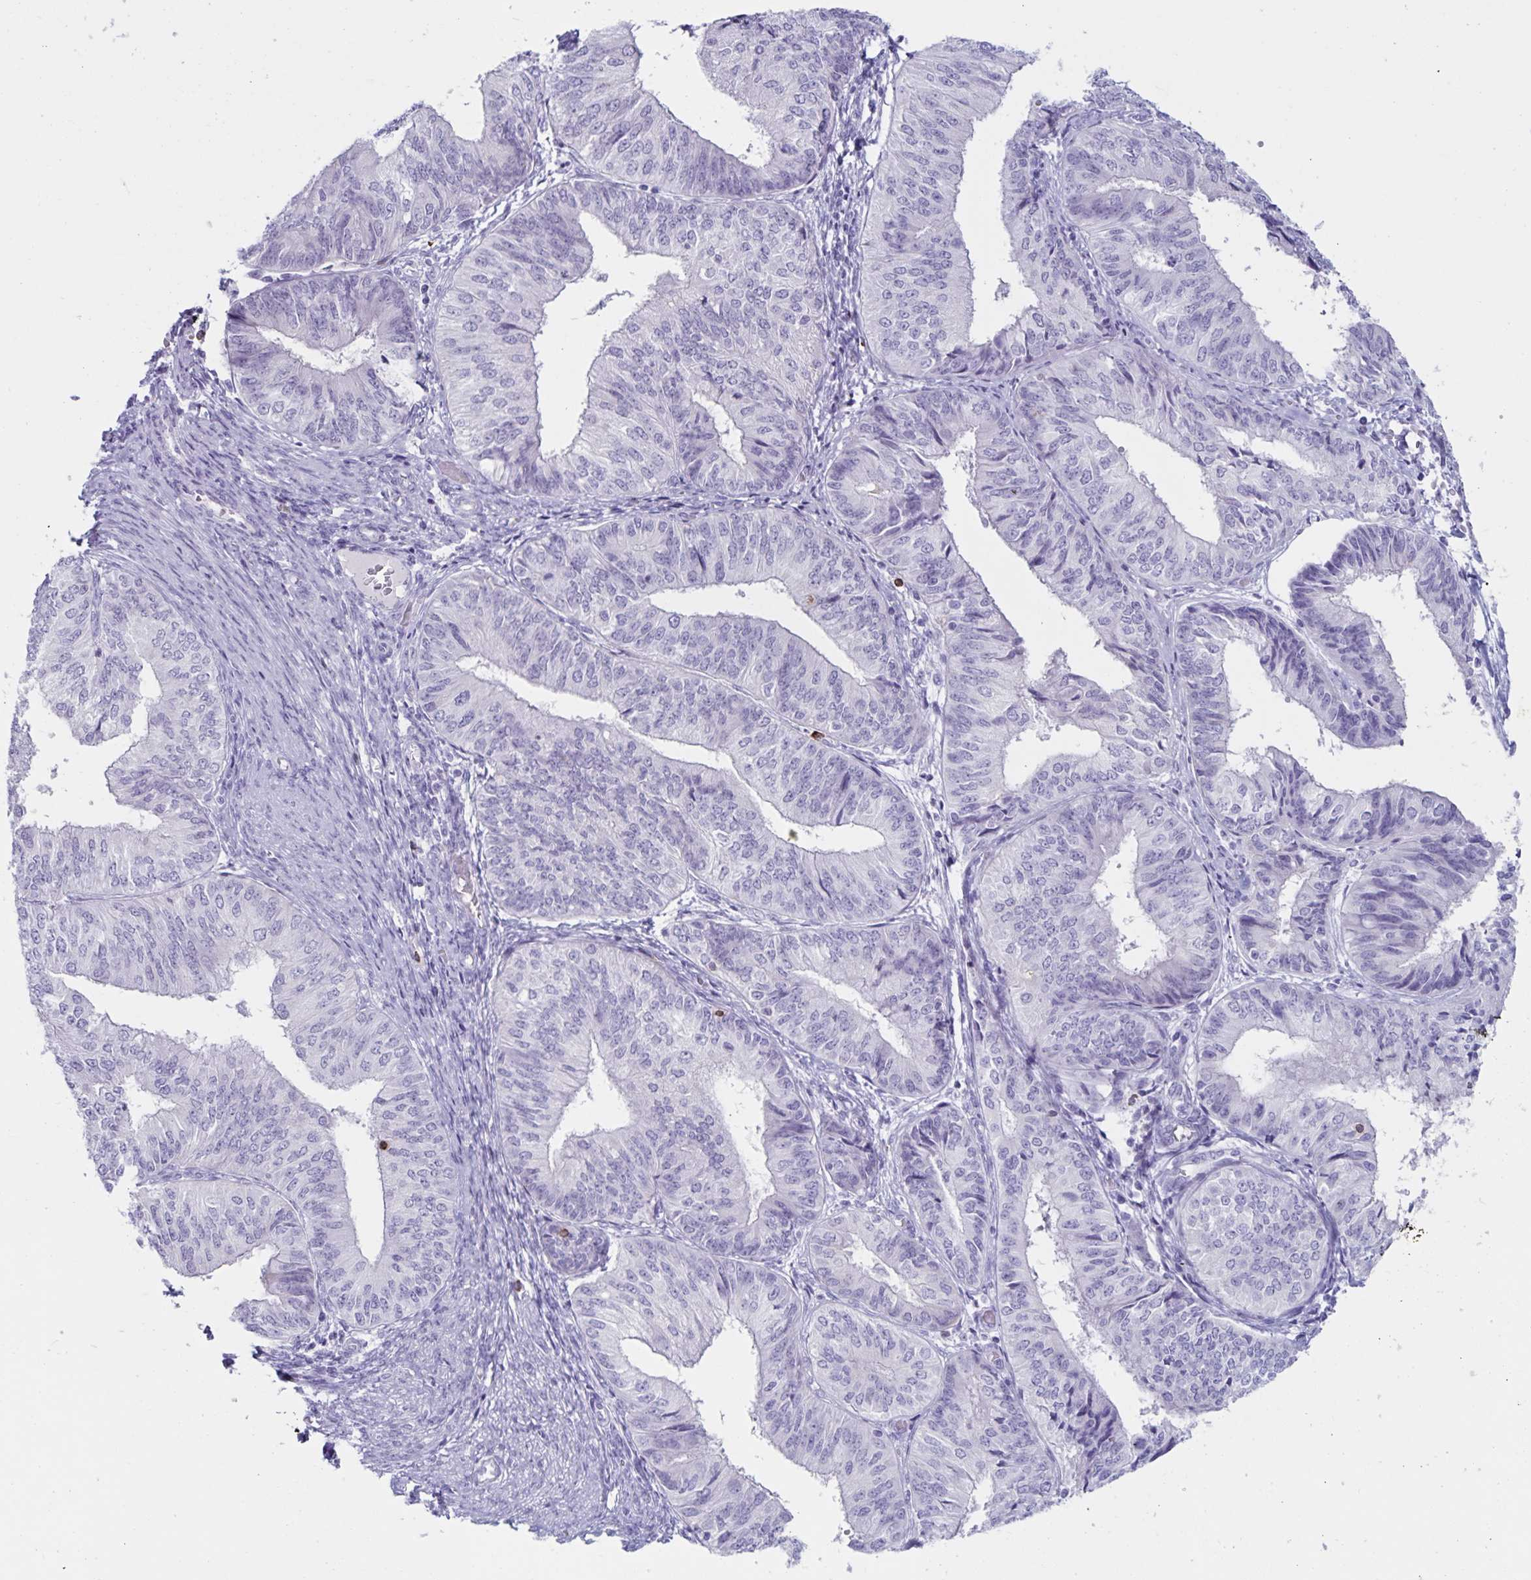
{"staining": {"intensity": "negative", "quantity": "none", "location": "none"}, "tissue": "endometrial cancer", "cell_type": "Tumor cells", "image_type": "cancer", "snomed": [{"axis": "morphology", "description": "Adenocarcinoma, NOS"}, {"axis": "topography", "description": "Endometrium"}], "caption": "Immunohistochemistry (IHC) histopathology image of human endometrial cancer stained for a protein (brown), which exhibits no expression in tumor cells.", "gene": "GNLY", "patient": {"sex": "female", "age": 58}}